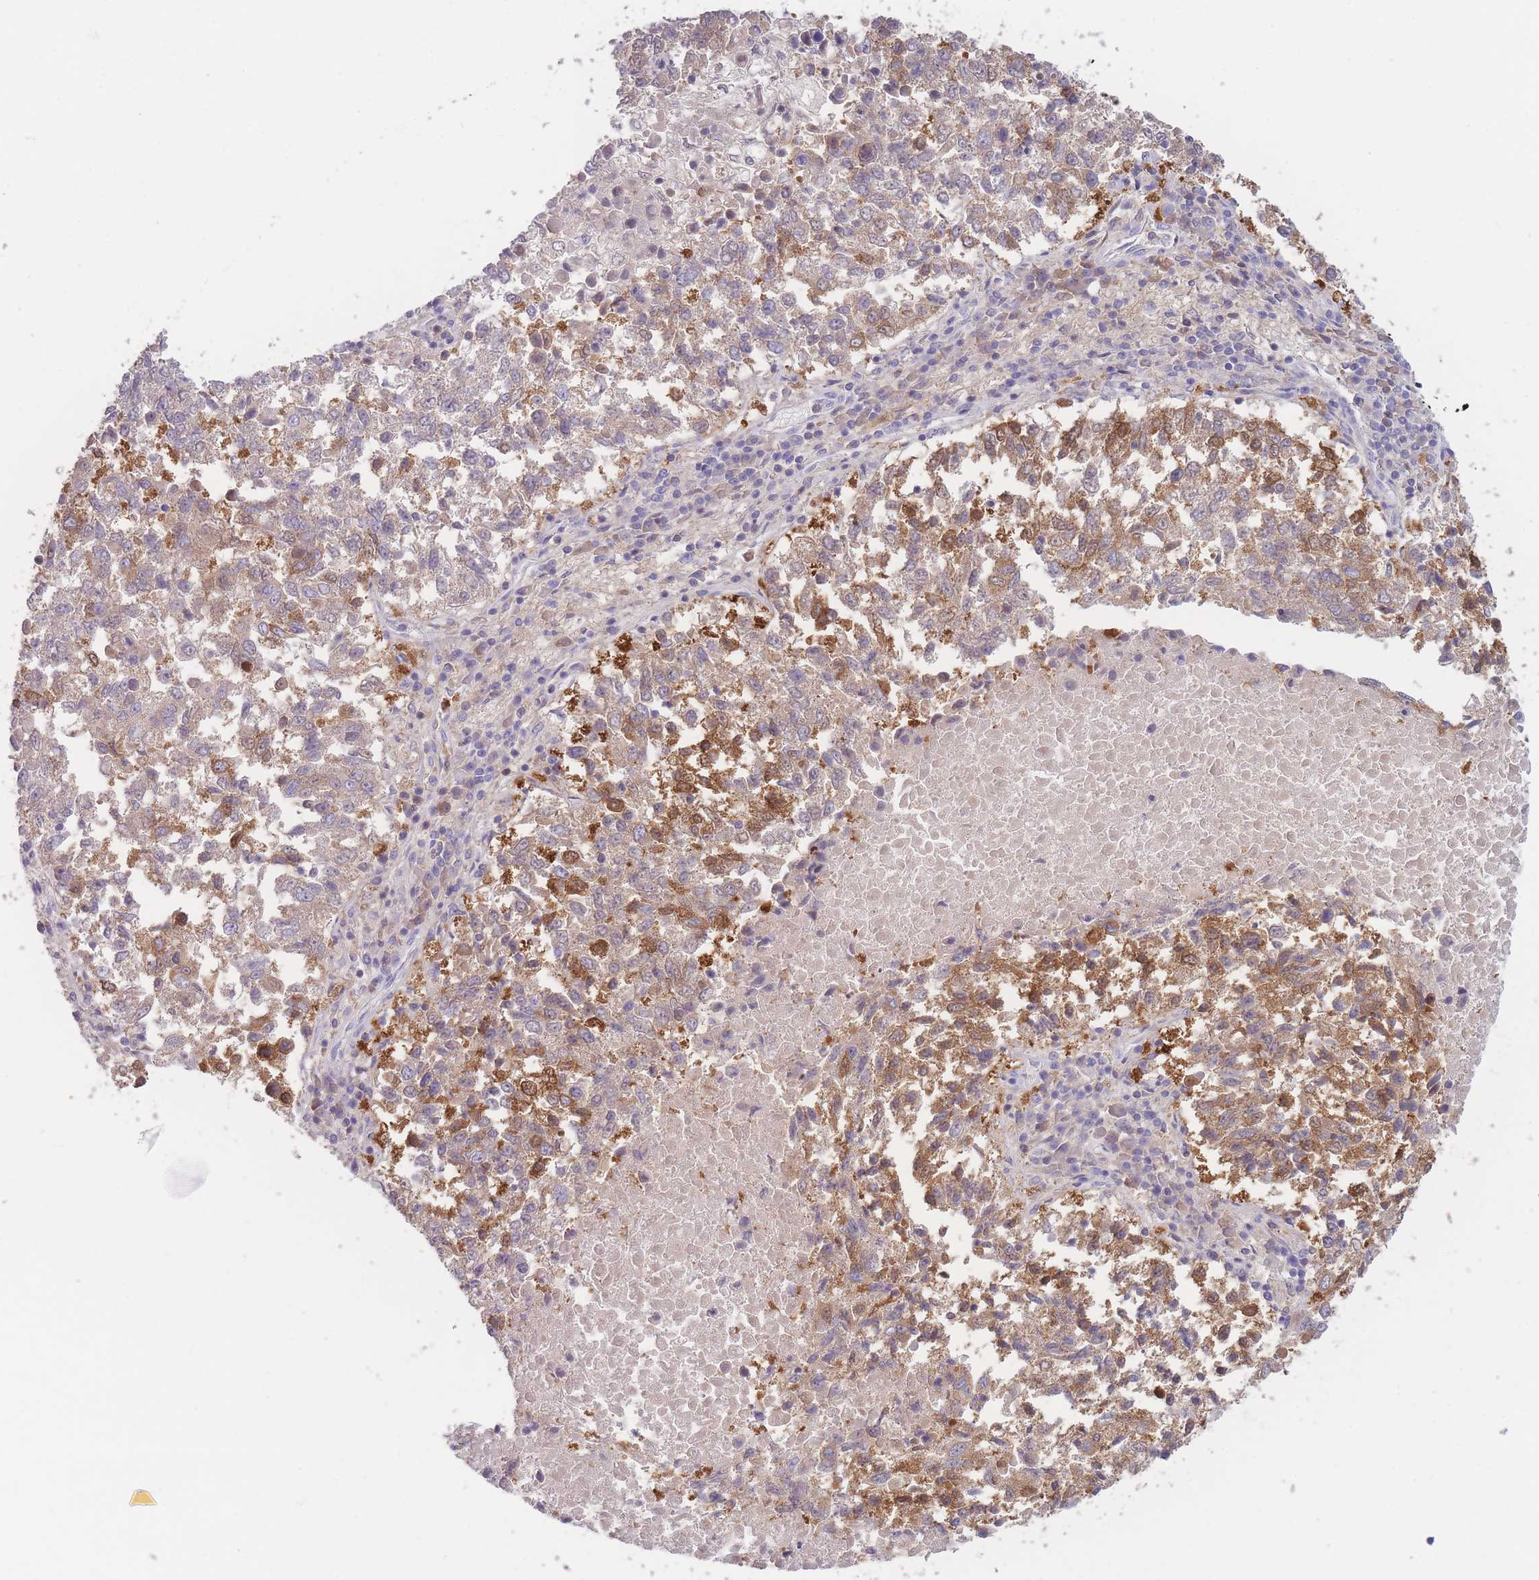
{"staining": {"intensity": "moderate", "quantity": ">75%", "location": "cytoplasmic/membranous"}, "tissue": "lung cancer", "cell_type": "Tumor cells", "image_type": "cancer", "snomed": [{"axis": "morphology", "description": "Squamous cell carcinoma, NOS"}, {"axis": "topography", "description": "Lung"}], "caption": "Lung cancer stained with a brown dye exhibits moderate cytoplasmic/membranous positive staining in about >75% of tumor cells.", "gene": "ST3GAL4", "patient": {"sex": "male", "age": 73}}